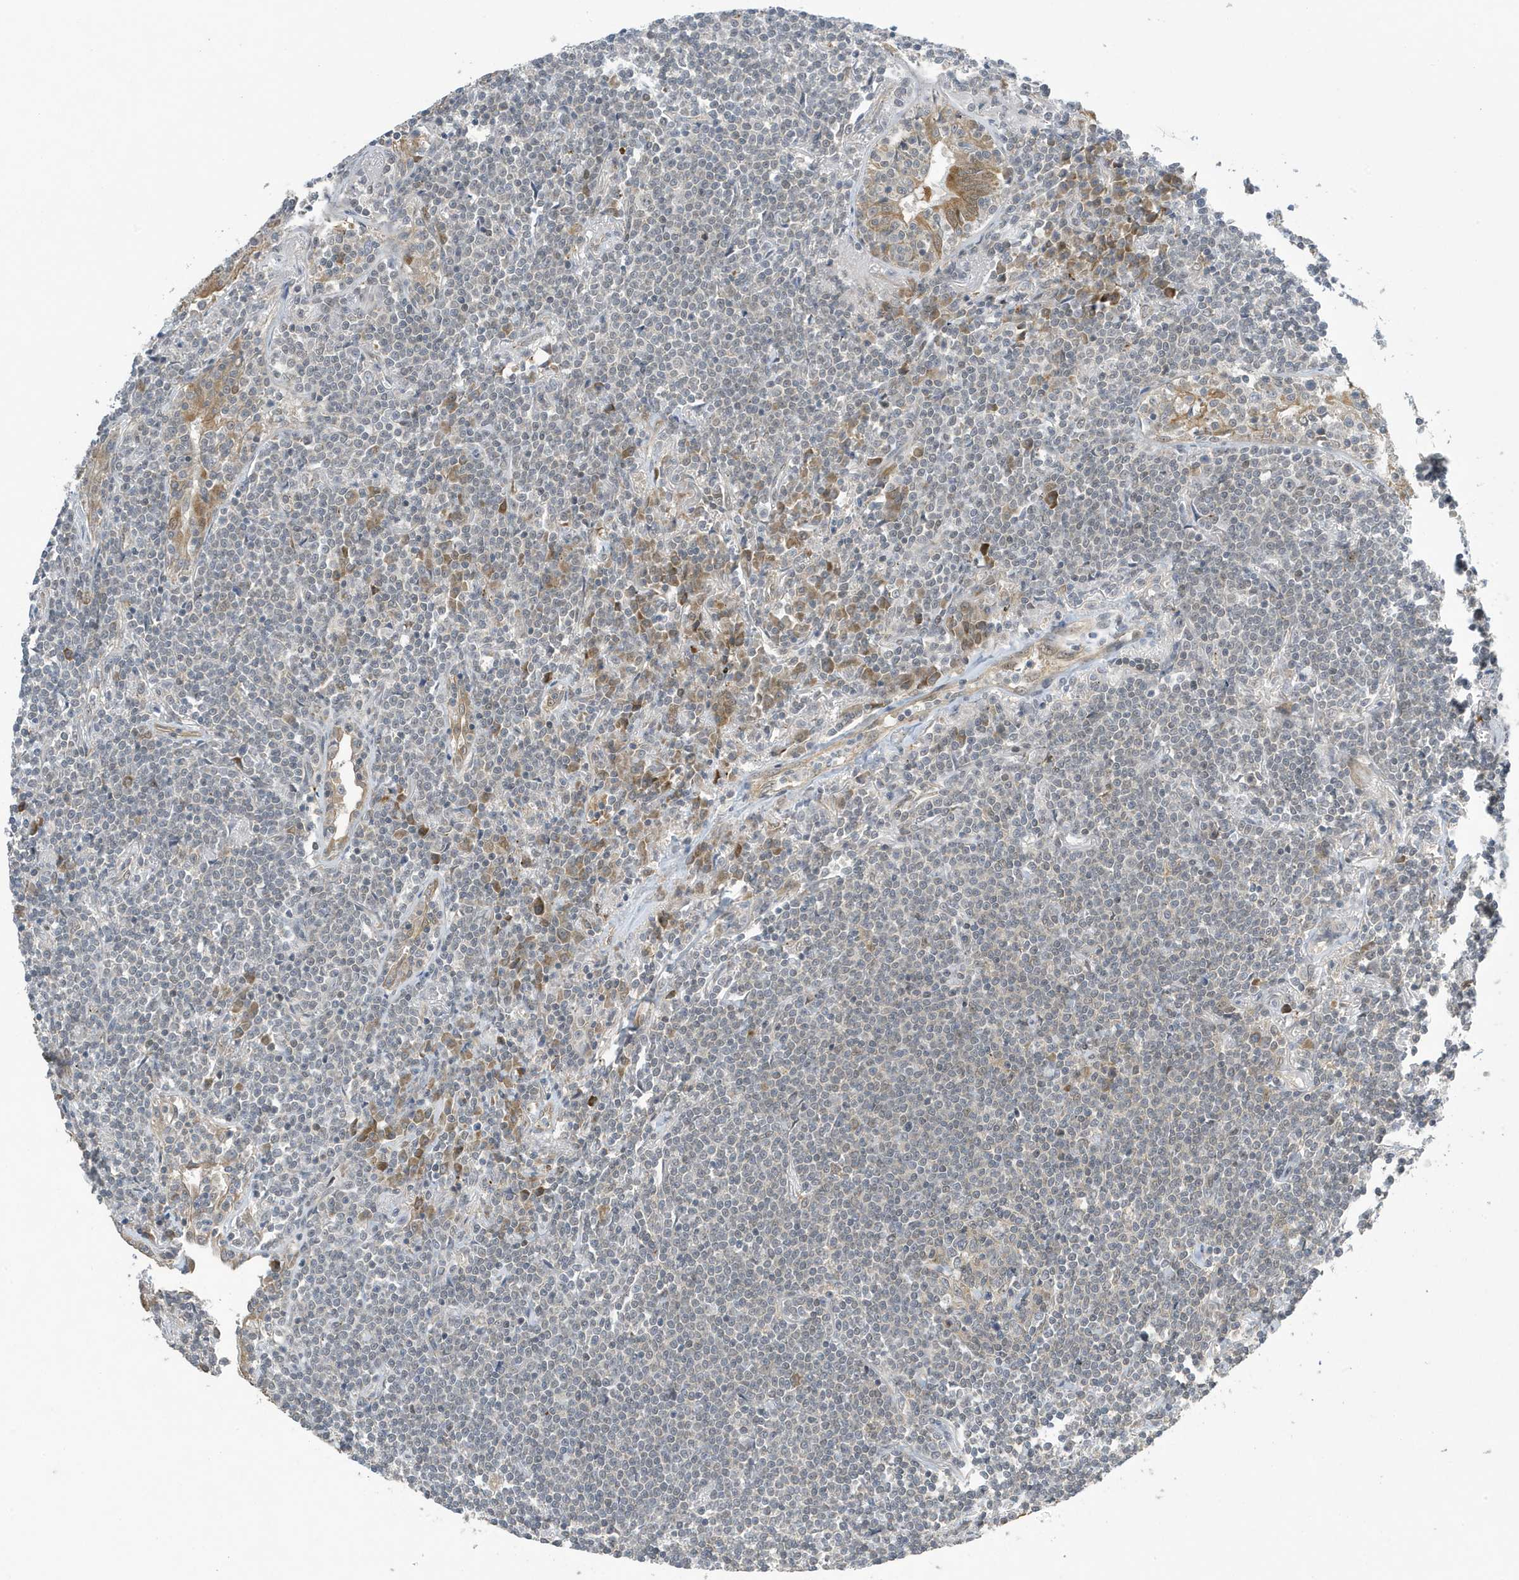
{"staining": {"intensity": "negative", "quantity": "none", "location": "none"}, "tissue": "lymphoma", "cell_type": "Tumor cells", "image_type": "cancer", "snomed": [{"axis": "morphology", "description": "Malignant lymphoma, non-Hodgkin's type, Low grade"}, {"axis": "topography", "description": "Lung"}], "caption": "Tumor cells show no significant protein staining in malignant lymphoma, non-Hodgkin's type (low-grade). (DAB (3,3'-diaminobenzidine) immunohistochemistry (IHC) visualized using brightfield microscopy, high magnification).", "gene": "NCOA7", "patient": {"sex": "female", "age": 71}}